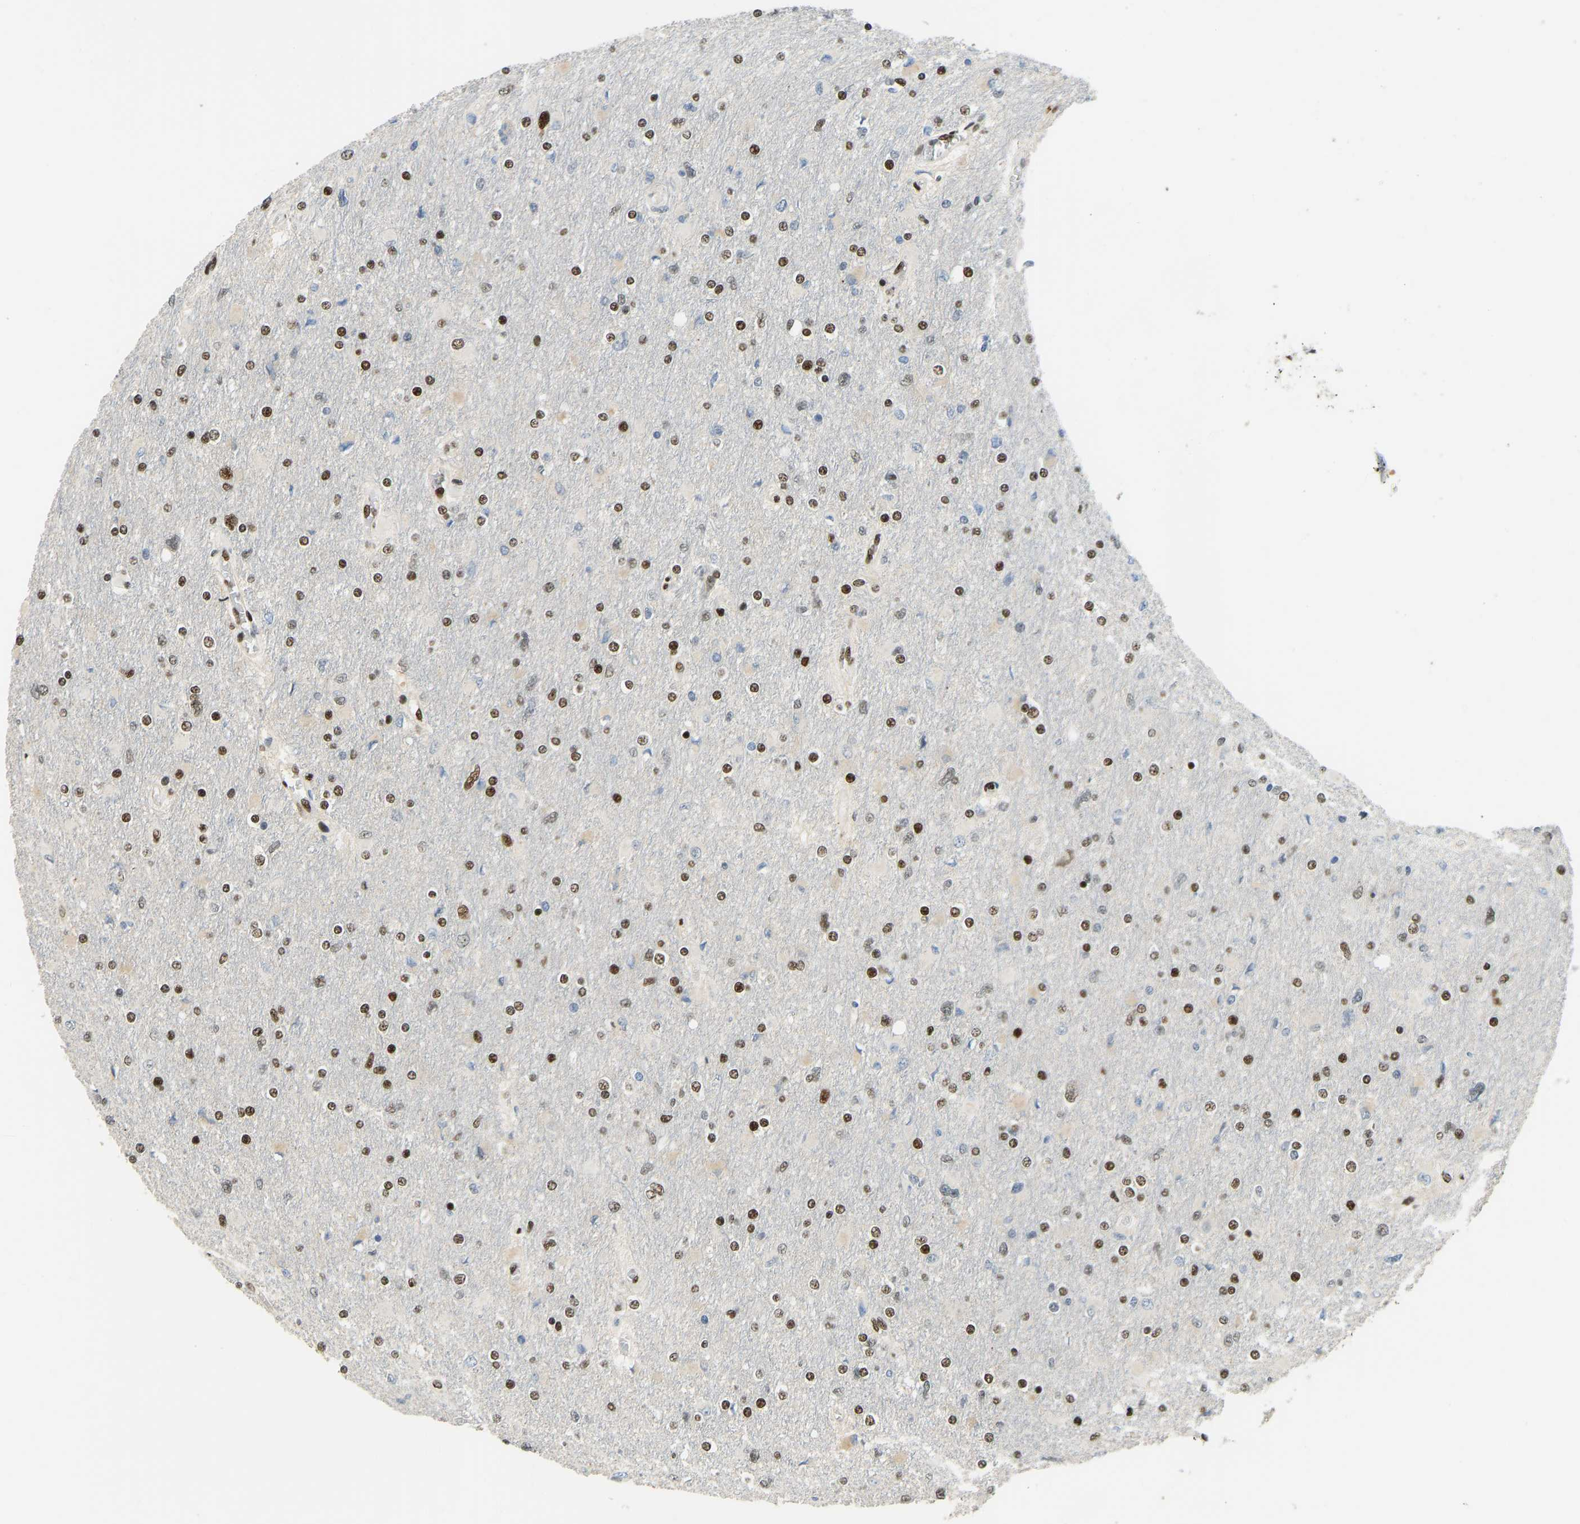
{"staining": {"intensity": "strong", "quantity": "25%-75%", "location": "nuclear"}, "tissue": "glioma", "cell_type": "Tumor cells", "image_type": "cancer", "snomed": [{"axis": "morphology", "description": "Glioma, malignant, High grade"}, {"axis": "topography", "description": "Cerebral cortex"}], "caption": "Immunohistochemistry (DAB (3,3'-diaminobenzidine)) staining of human malignant high-grade glioma demonstrates strong nuclear protein expression in about 25%-75% of tumor cells.", "gene": "FOXK1", "patient": {"sex": "female", "age": 36}}